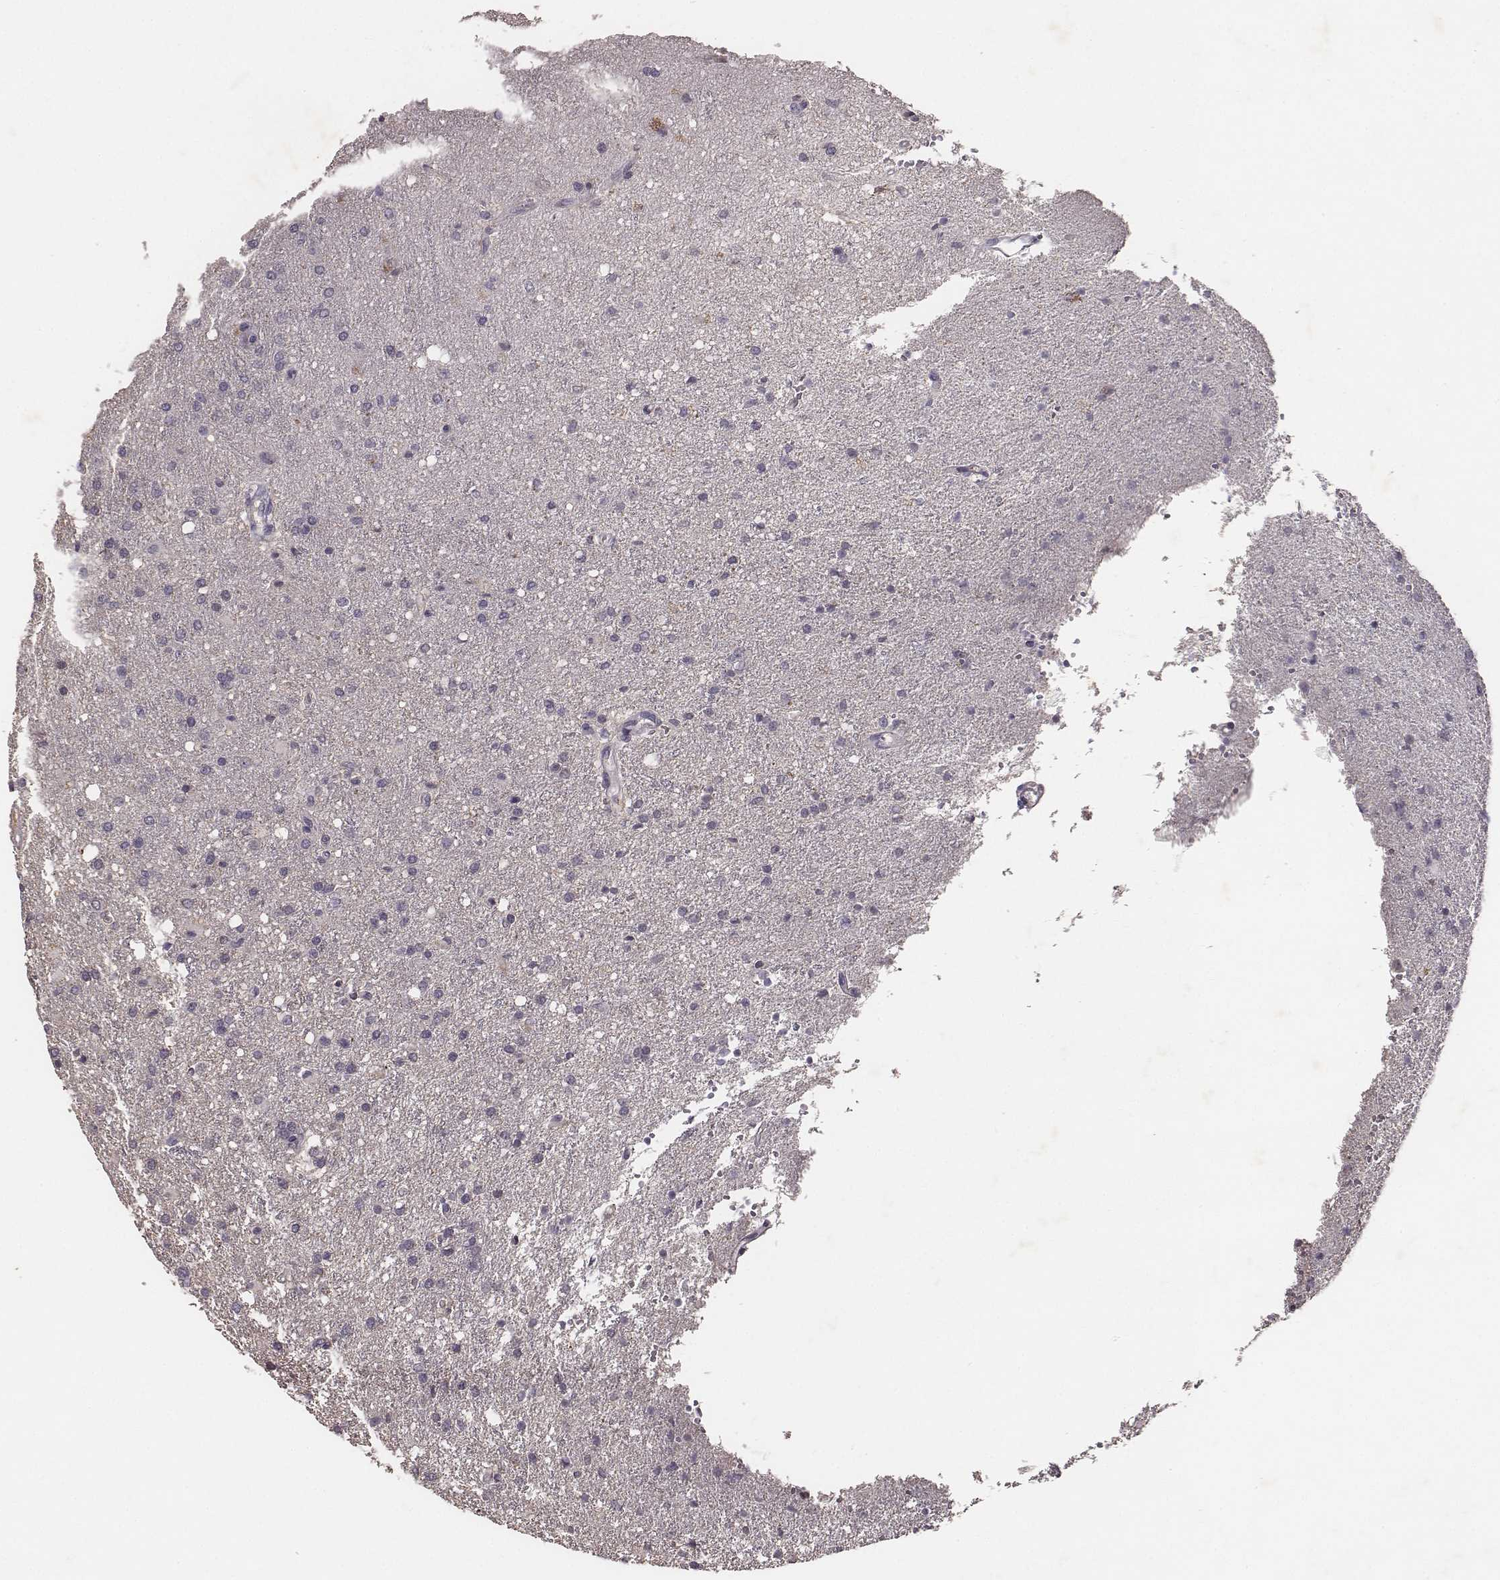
{"staining": {"intensity": "negative", "quantity": "none", "location": "none"}, "tissue": "glioma", "cell_type": "Tumor cells", "image_type": "cancer", "snomed": [{"axis": "morphology", "description": "Glioma, malignant, Low grade"}, {"axis": "topography", "description": "Brain"}], "caption": "Malignant glioma (low-grade) was stained to show a protein in brown. There is no significant staining in tumor cells.", "gene": "SLC22A6", "patient": {"sex": "female", "age": 58}}